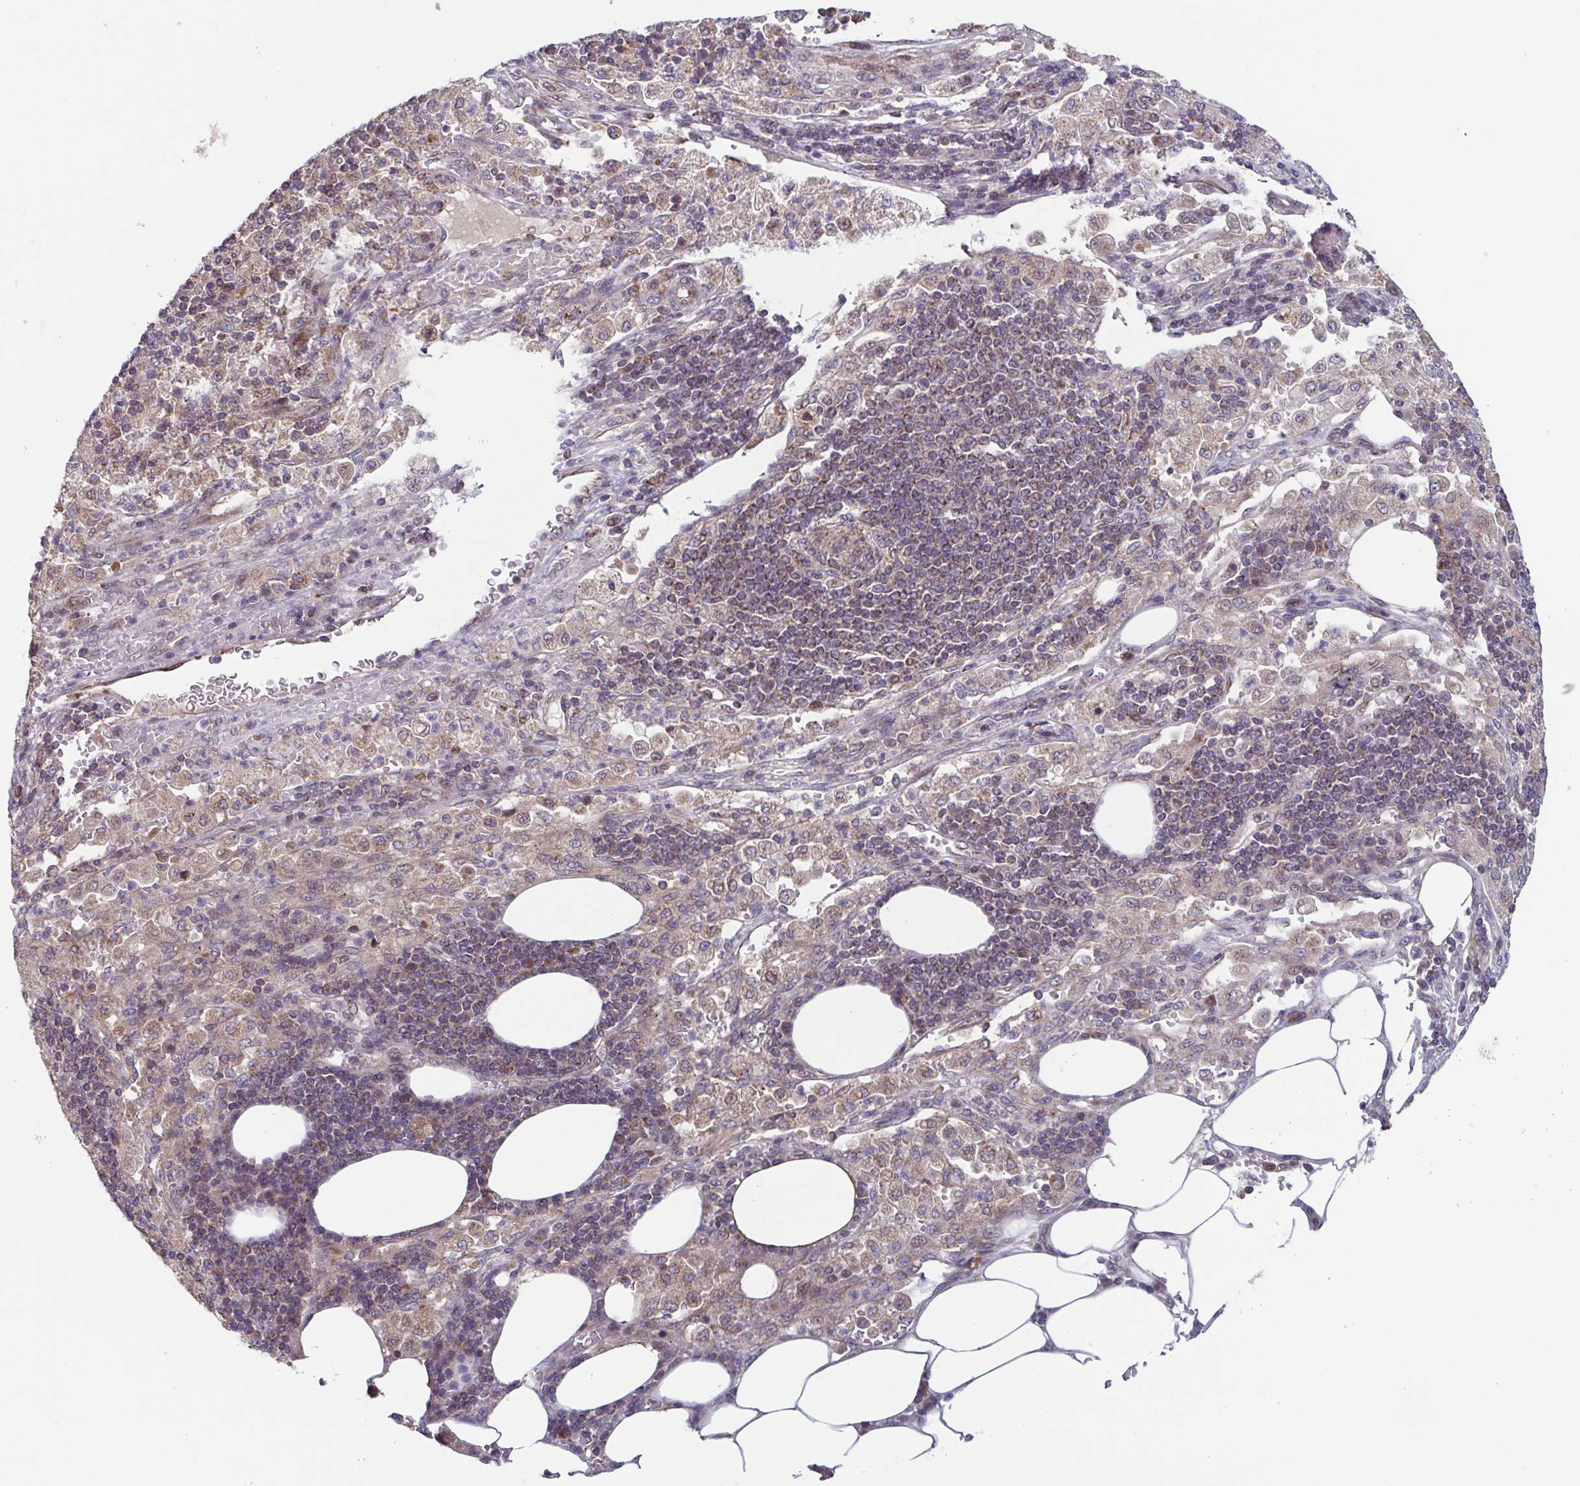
{"staining": {"intensity": "weak", "quantity": ">75%", "location": "cytoplasmic/membranous,nuclear"}, "tissue": "pancreatic cancer", "cell_type": "Tumor cells", "image_type": "cancer", "snomed": [{"axis": "morphology", "description": "Adenocarcinoma, NOS"}, {"axis": "topography", "description": "Pancreas"}], "caption": "Immunohistochemistry (IHC) staining of pancreatic cancer, which exhibits low levels of weak cytoplasmic/membranous and nuclear positivity in approximately >75% of tumor cells indicating weak cytoplasmic/membranous and nuclear protein staining. The staining was performed using DAB (3,3'-diaminobenzidine) (brown) for protein detection and nuclei were counterstained in hematoxylin (blue).", "gene": "TTC19", "patient": {"sex": "female", "age": 61}}